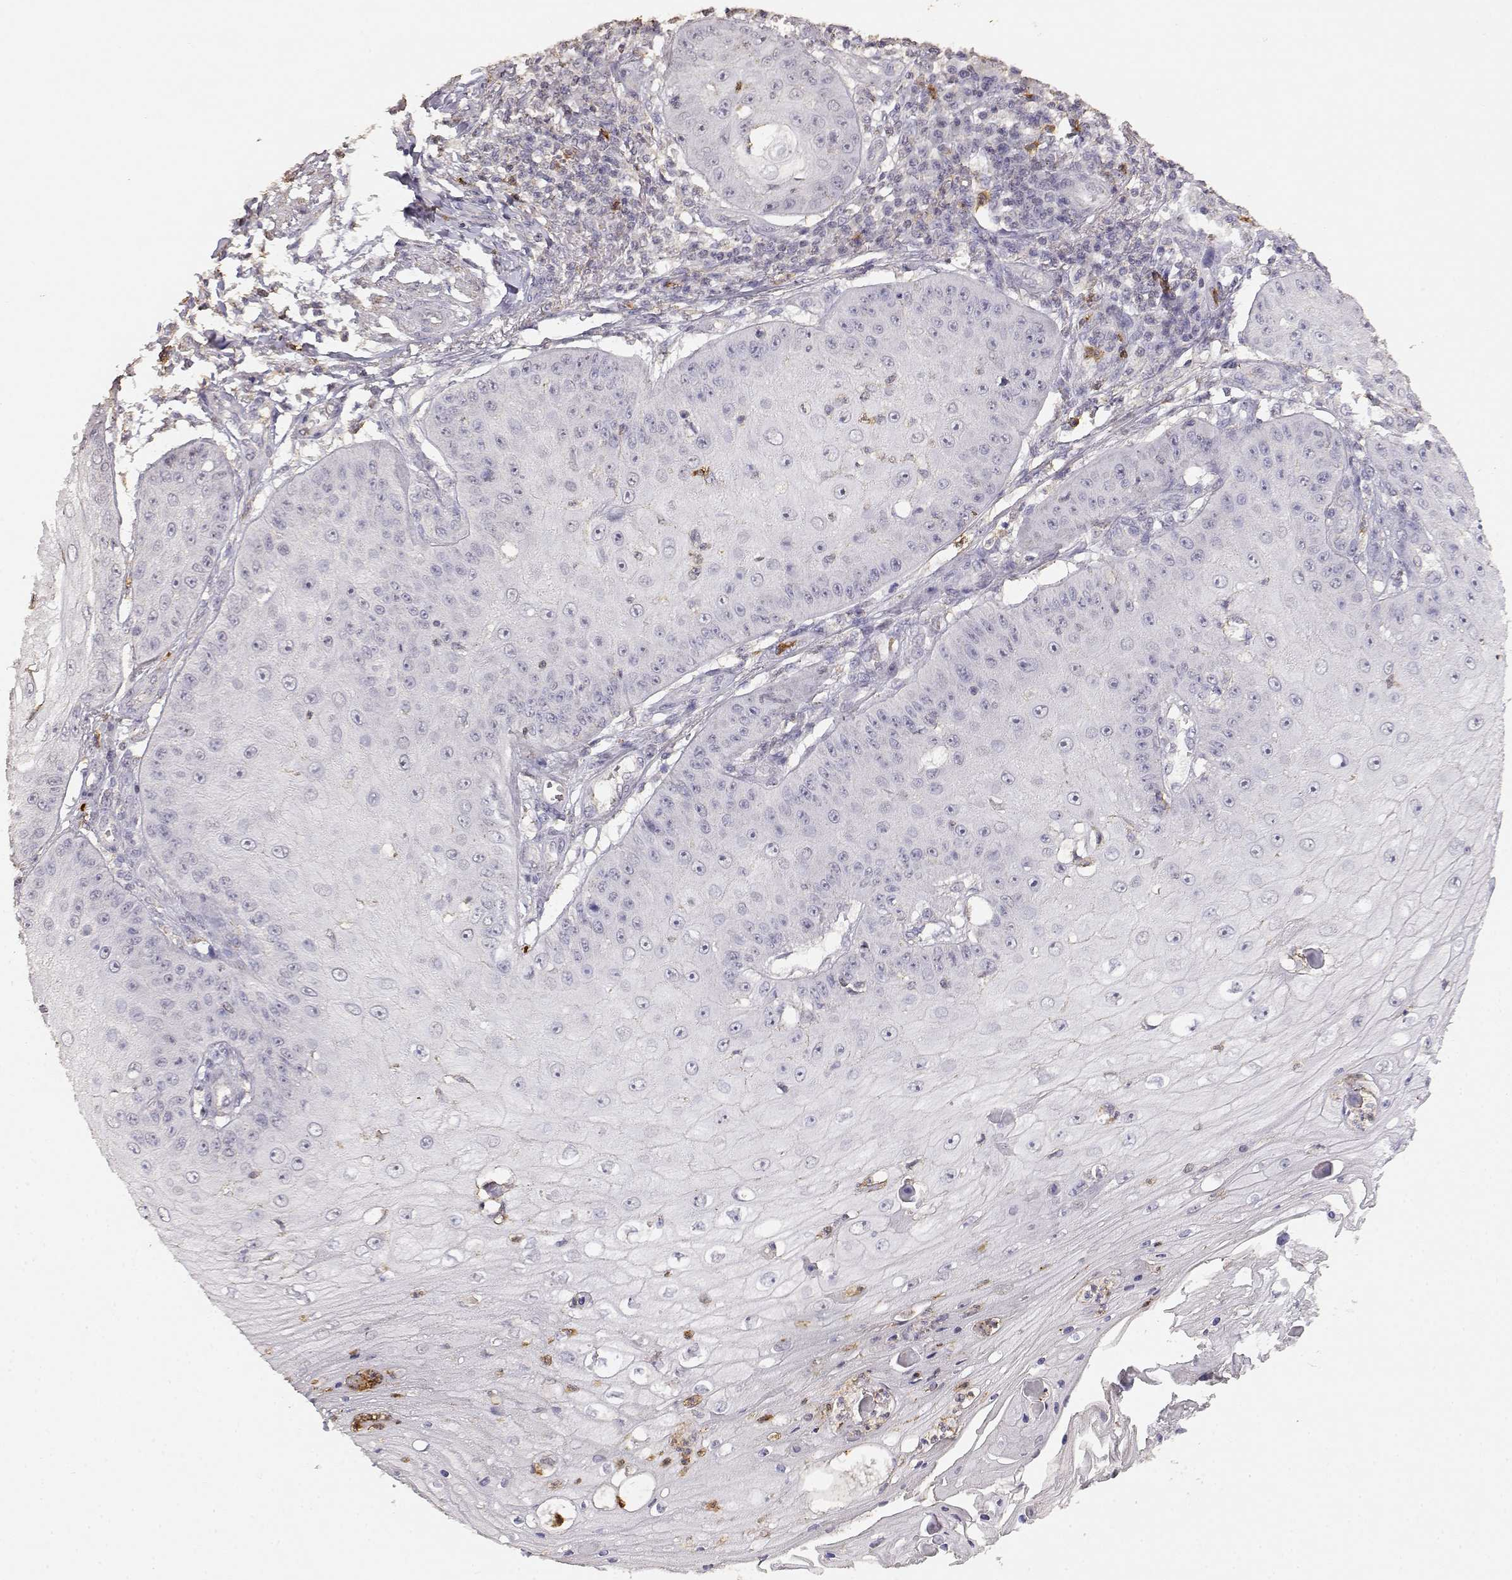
{"staining": {"intensity": "negative", "quantity": "none", "location": "none"}, "tissue": "skin cancer", "cell_type": "Tumor cells", "image_type": "cancer", "snomed": [{"axis": "morphology", "description": "Squamous cell carcinoma, NOS"}, {"axis": "topography", "description": "Skin"}], "caption": "Micrograph shows no significant protein positivity in tumor cells of skin cancer.", "gene": "TNFRSF10C", "patient": {"sex": "male", "age": 70}}